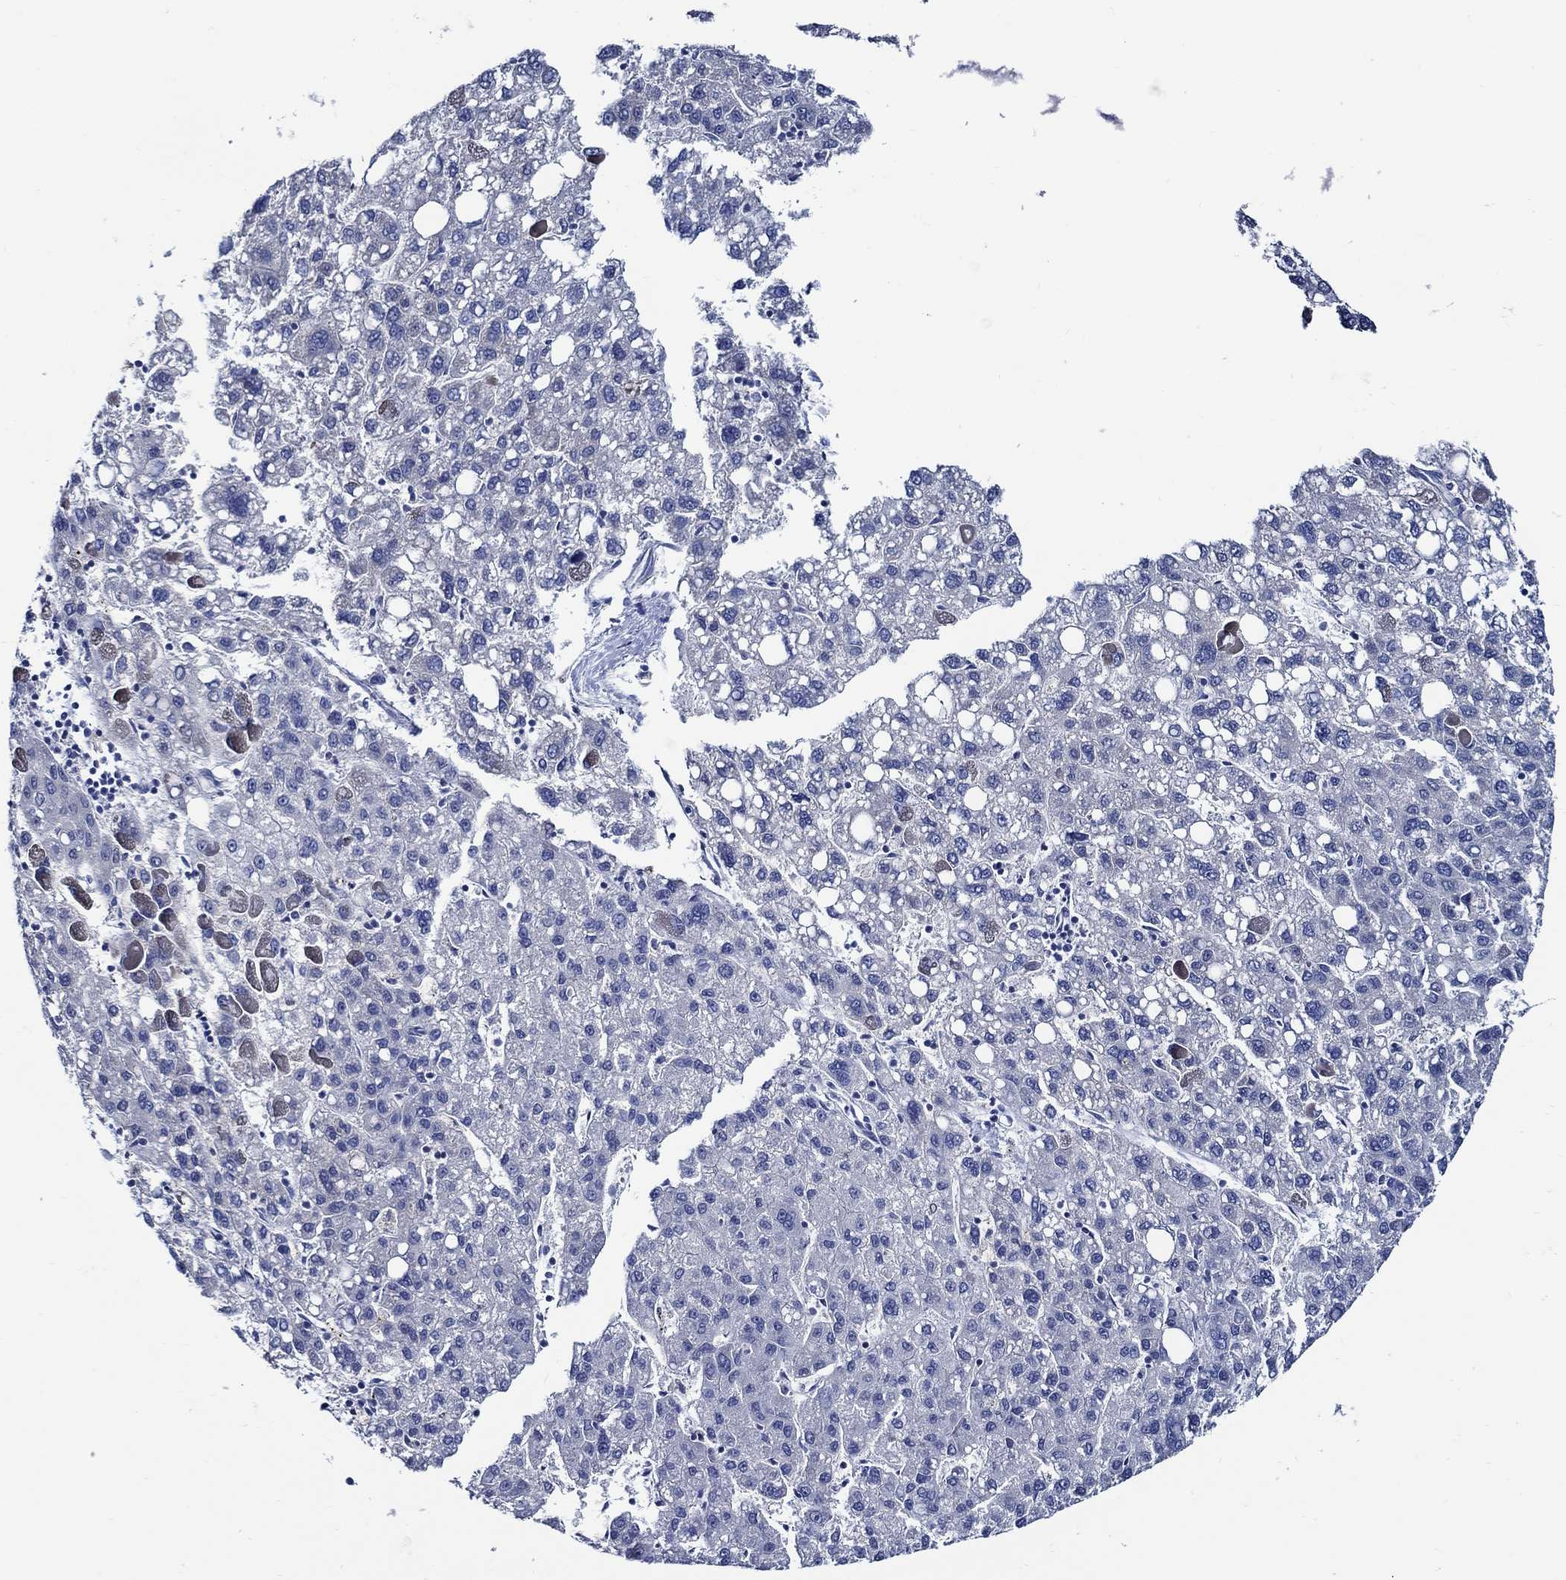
{"staining": {"intensity": "negative", "quantity": "none", "location": "none"}, "tissue": "liver cancer", "cell_type": "Tumor cells", "image_type": "cancer", "snomed": [{"axis": "morphology", "description": "Carcinoma, Hepatocellular, NOS"}, {"axis": "topography", "description": "Liver"}], "caption": "A high-resolution micrograph shows immunohistochemistry (IHC) staining of liver hepatocellular carcinoma, which reveals no significant expression in tumor cells.", "gene": "SKOR1", "patient": {"sex": "female", "age": 82}}